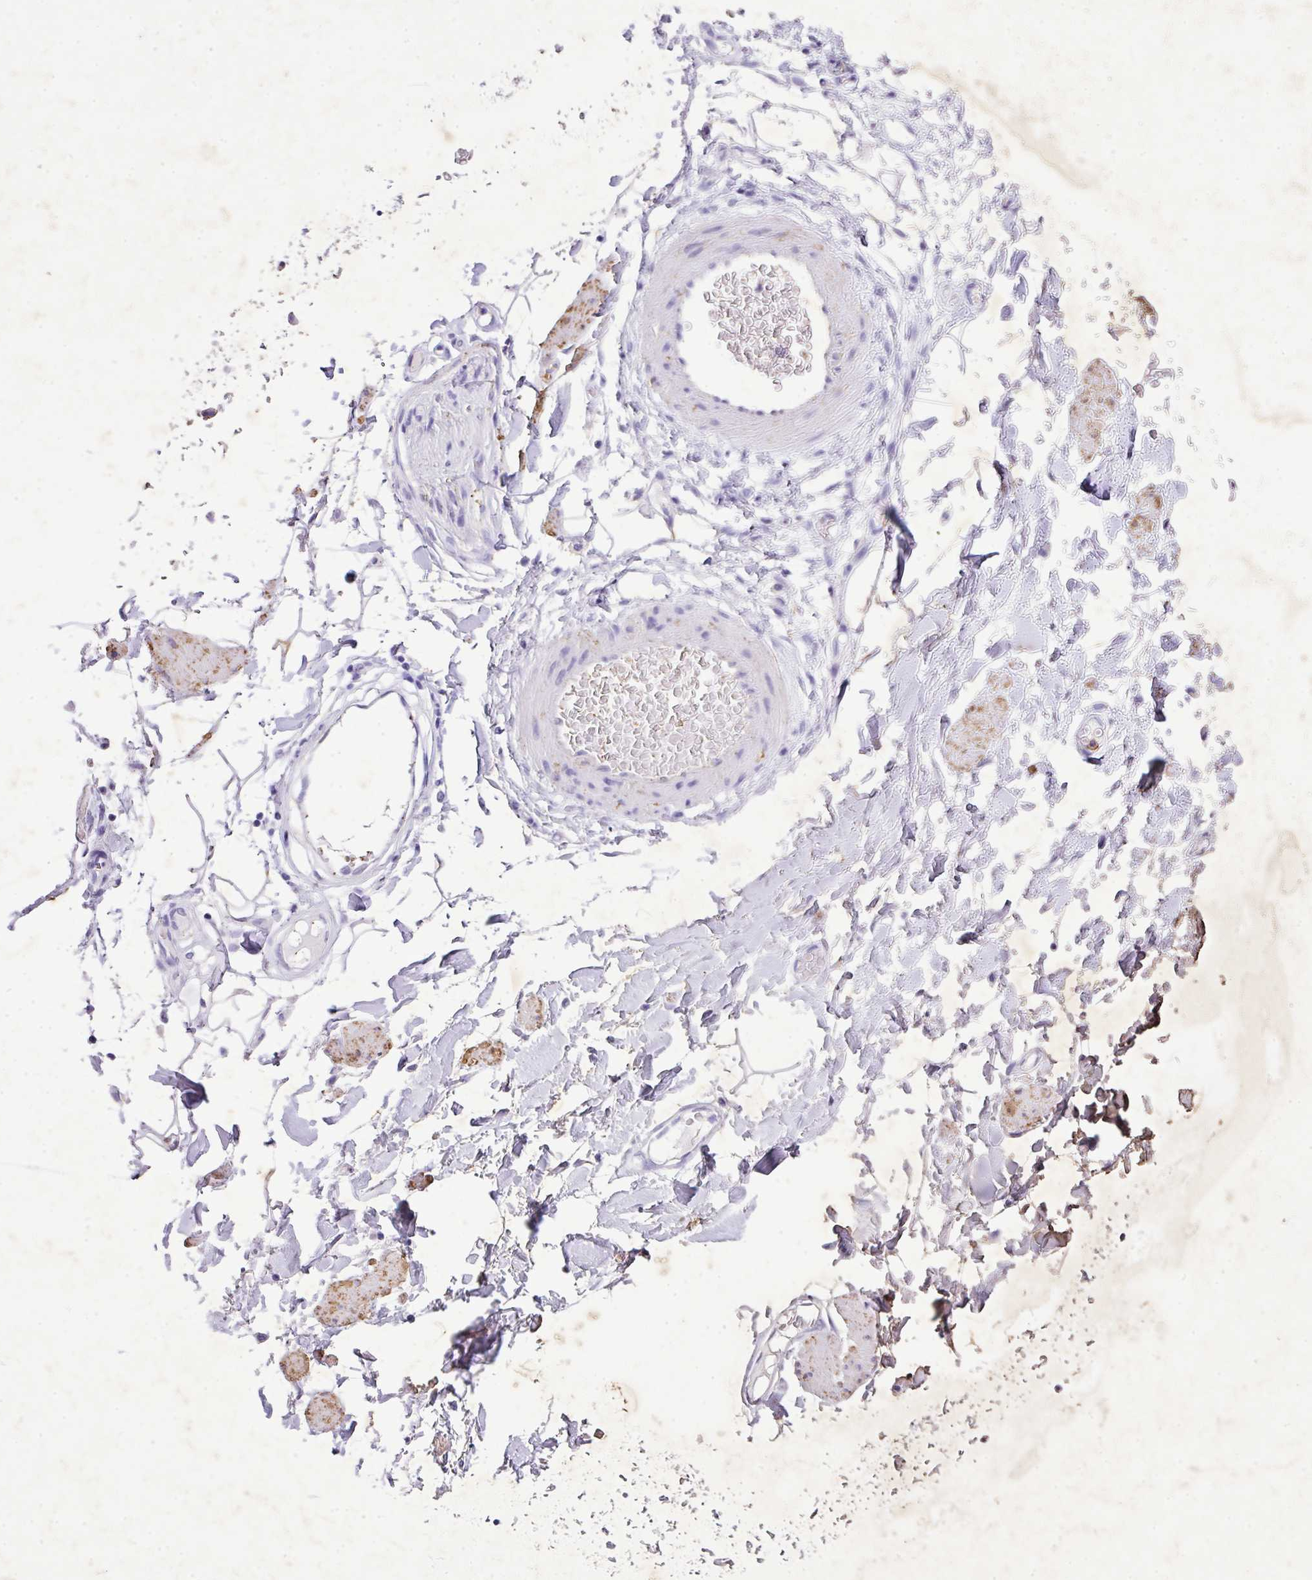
{"staining": {"intensity": "negative", "quantity": "none", "location": "none"}, "tissue": "adipose tissue", "cell_type": "Adipocytes", "image_type": "normal", "snomed": [{"axis": "morphology", "description": "Normal tissue, NOS"}, {"axis": "topography", "description": "Vulva"}, {"axis": "topography", "description": "Peripheral nerve tissue"}], "caption": "This is an immunohistochemistry (IHC) histopathology image of benign human adipose tissue. There is no staining in adipocytes.", "gene": "KCNJ11", "patient": {"sex": "female", "age": 68}}